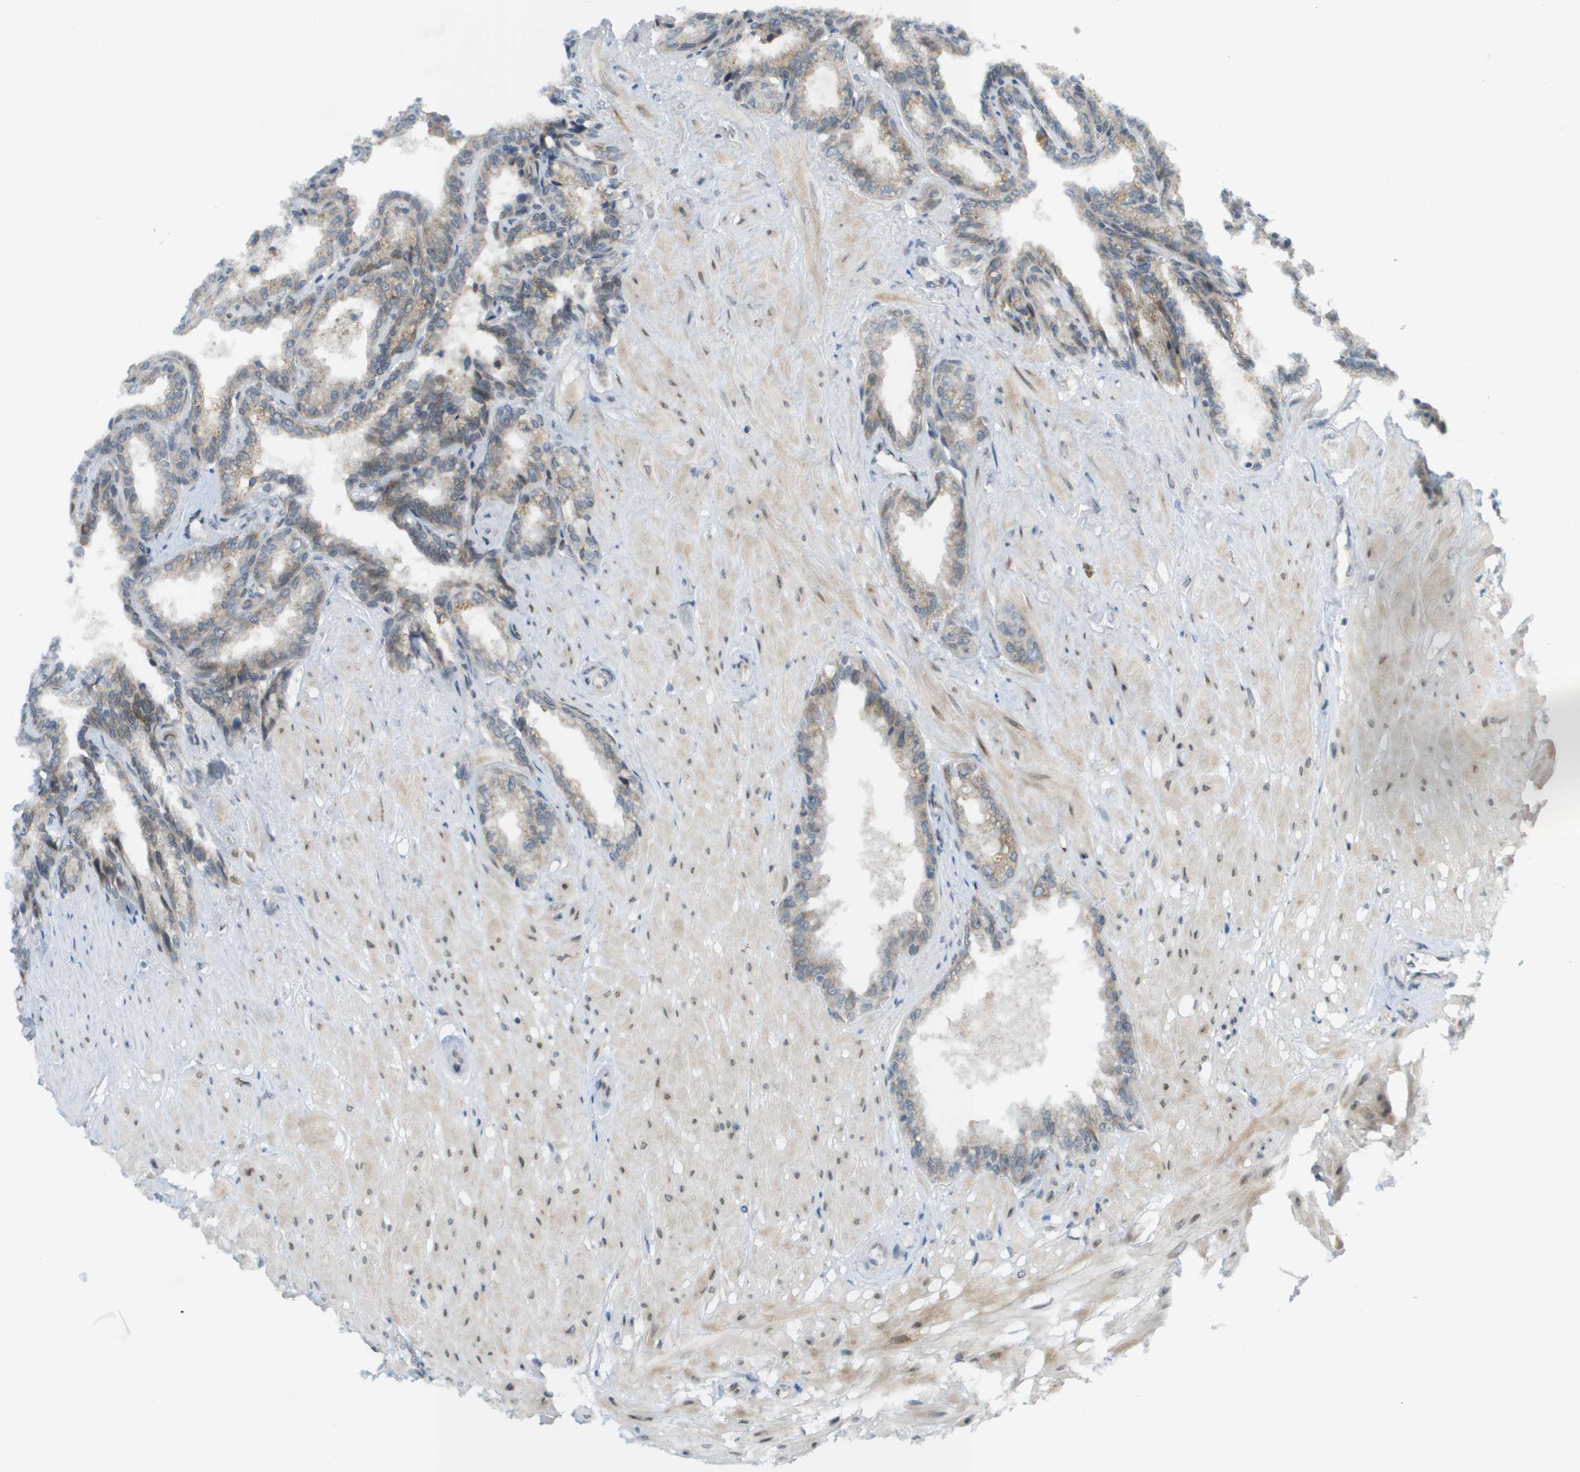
{"staining": {"intensity": "moderate", "quantity": ">75%", "location": "cytoplasmic/membranous"}, "tissue": "seminal vesicle", "cell_type": "Glandular cells", "image_type": "normal", "snomed": [{"axis": "morphology", "description": "Normal tissue, NOS"}, {"axis": "topography", "description": "Seminal veicle"}], "caption": "Moderate cytoplasmic/membranous positivity is seen in about >75% of glandular cells in normal seminal vesicle. Immunohistochemistry stains the protein in brown and the nuclei are stained blue.", "gene": "CACNB4", "patient": {"sex": "male", "age": 46}}